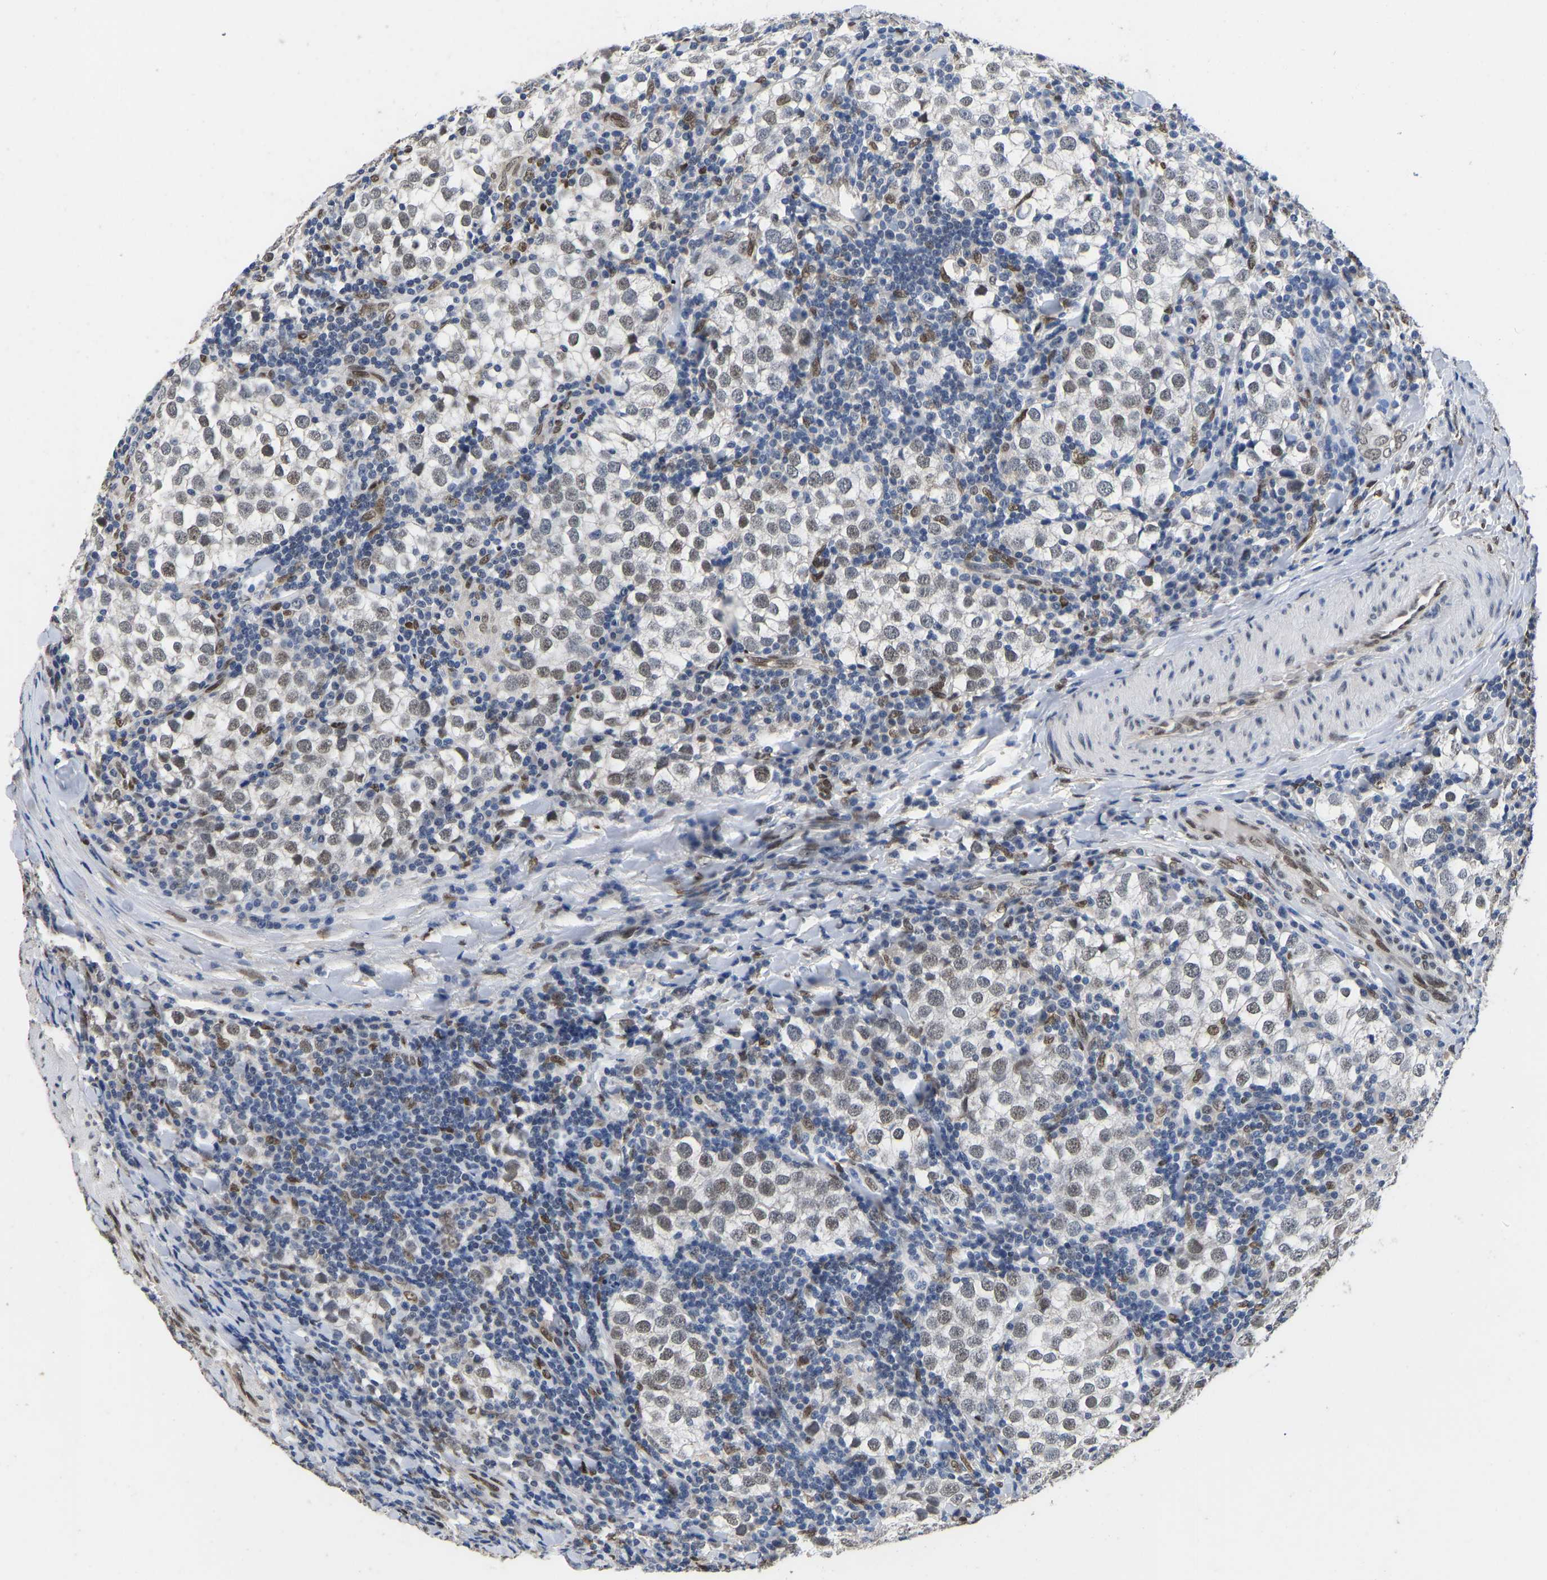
{"staining": {"intensity": "moderate", "quantity": "25%-75%", "location": "nuclear"}, "tissue": "testis cancer", "cell_type": "Tumor cells", "image_type": "cancer", "snomed": [{"axis": "morphology", "description": "Seminoma, NOS"}, {"axis": "morphology", "description": "Carcinoma, Embryonal, NOS"}, {"axis": "topography", "description": "Testis"}], "caption": "A high-resolution micrograph shows immunohistochemistry staining of testis cancer, which demonstrates moderate nuclear staining in about 25%-75% of tumor cells.", "gene": "QKI", "patient": {"sex": "male", "age": 36}}